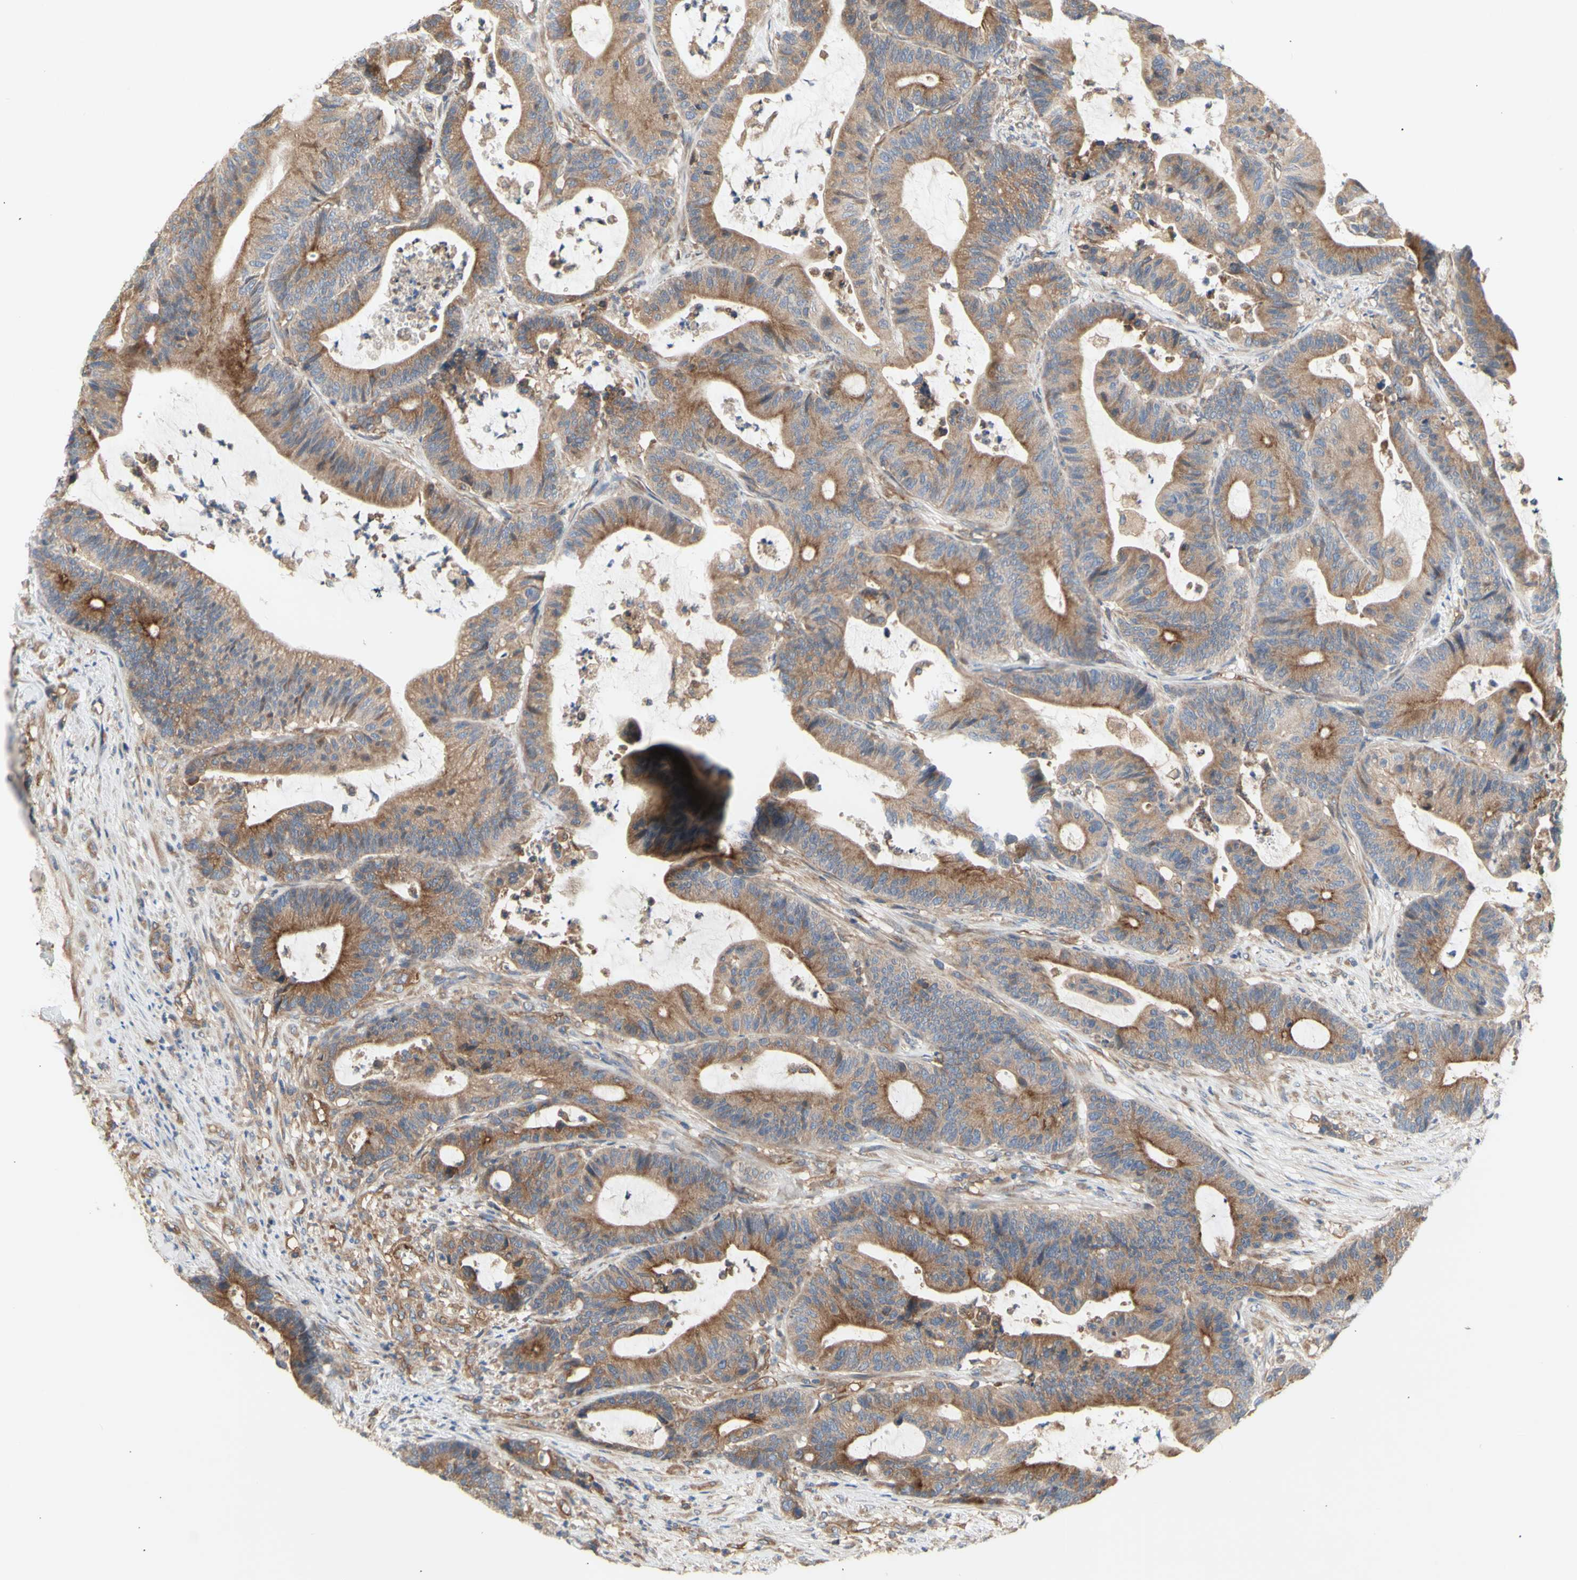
{"staining": {"intensity": "moderate", "quantity": "25%-75%", "location": "cytoplasmic/membranous"}, "tissue": "colorectal cancer", "cell_type": "Tumor cells", "image_type": "cancer", "snomed": [{"axis": "morphology", "description": "Adenocarcinoma, NOS"}, {"axis": "topography", "description": "Colon"}], "caption": "Colorectal cancer (adenocarcinoma) tissue shows moderate cytoplasmic/membranous positivity in about 25%-75% of tumor cells", "gene": "KLC1", "patient": {"sex": "female", "age": 84}}